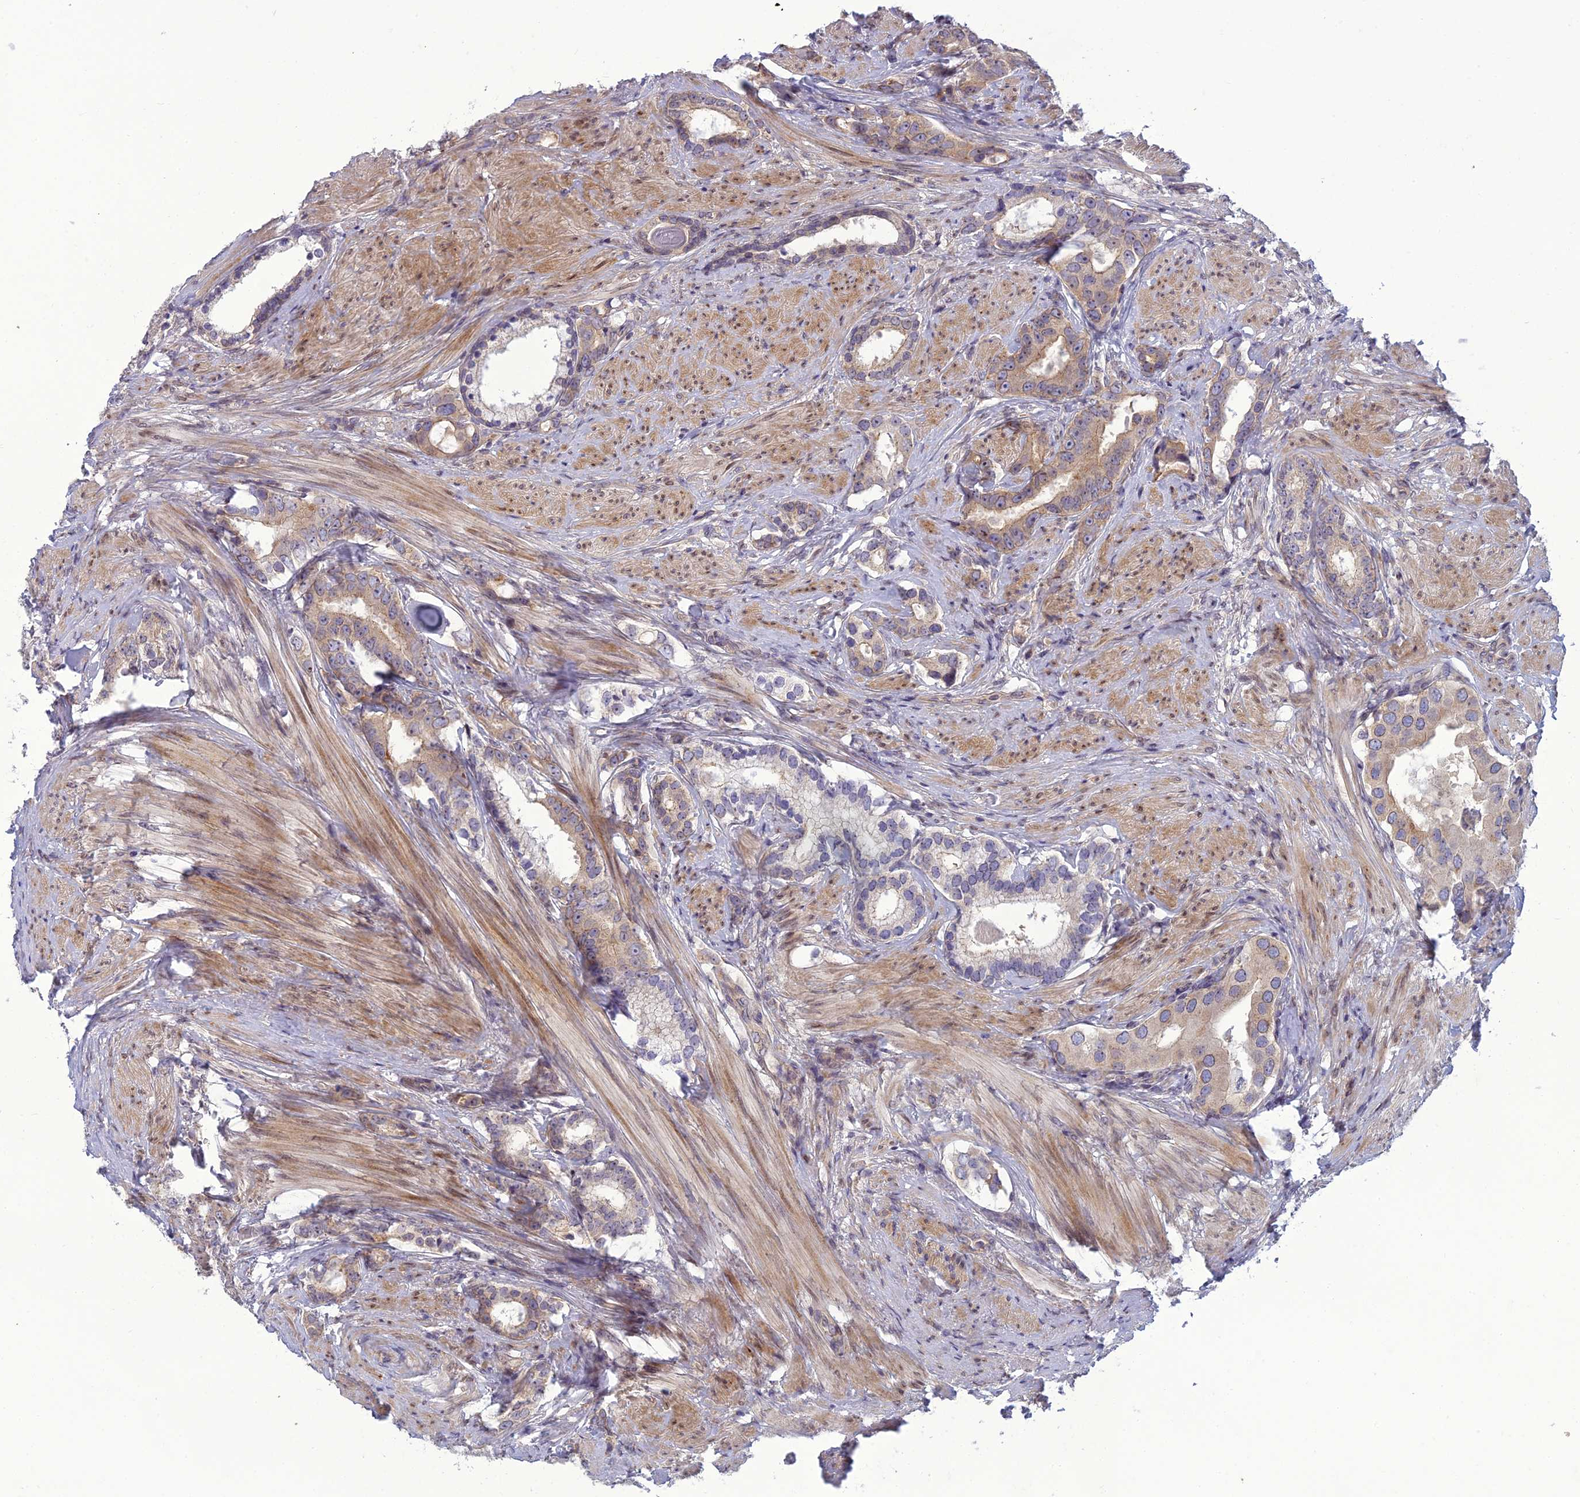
{"staining": {"intensity": "weak", "quantity": ">75%", "location": "cytoplasmic/membranous"}, "tissue": "prostate cancer", "cell_type": "Tumor cells", "image_type": "cancer", "snomed": [{"axis": "morphology", "description": "Adenocarcinoma, Low grade"}, {"axis": "topography", "description": "Prostate"}], "caption": "Adenocarcinoma (low-grade) (prostate) was stained to show a protein in brown. There is low levels of weak cytoplasmic/membranous positivity in approximately >75% of tumor cells.", "gene": "DTX2", "patient": {"sex": "male", "age": 71}}